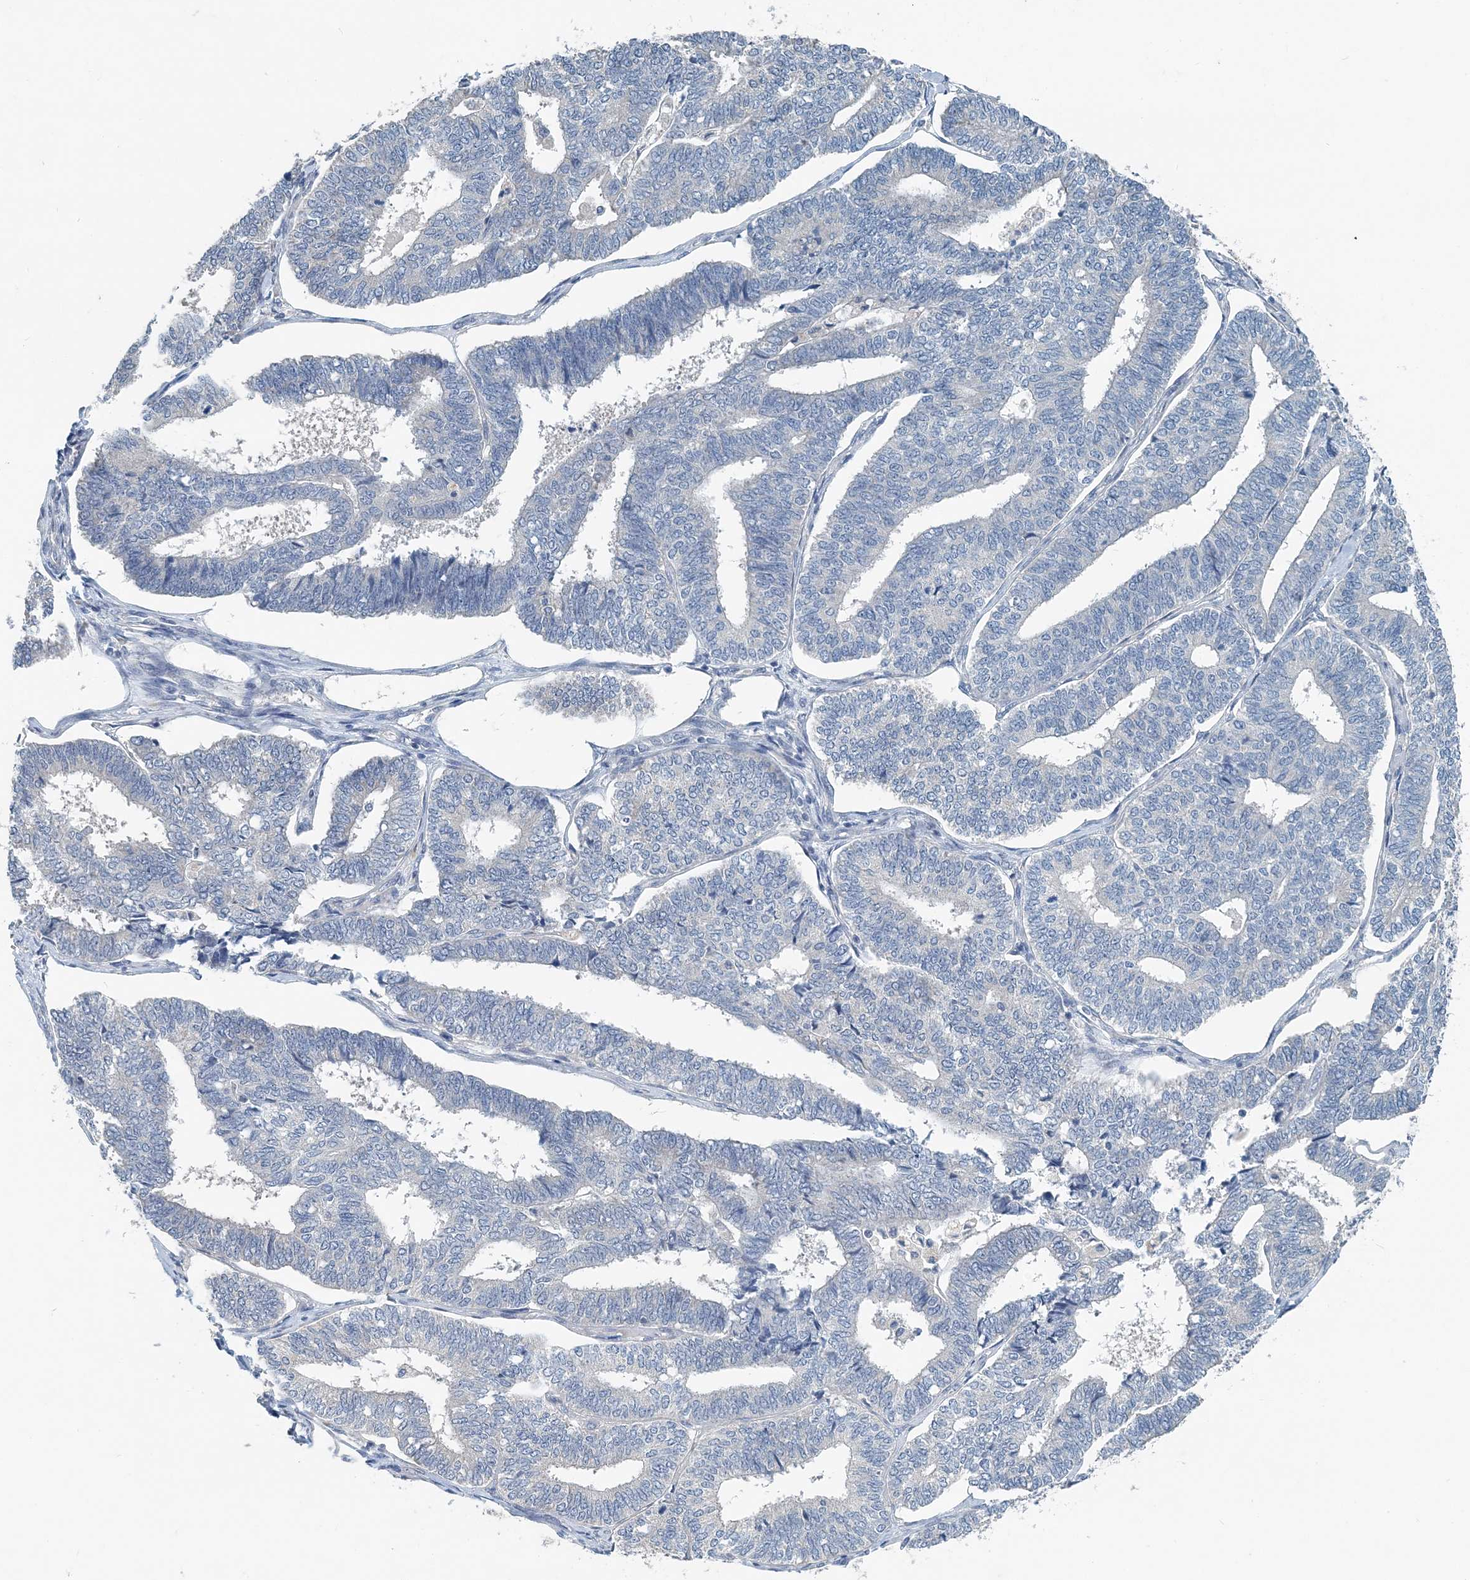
{"staining": {"intensity": "negative", "quantity": "none", "location": "none"}, "tissue": "endometrial cancer", "cell_type": "Tumor cells", "image_type": "cancer", "snomed": [{"axis": "morphology", "description": "Adenocarcinoma, NOS"}, {"axis": "topography", "description": "Endometrium"}], "caption": "Human endometrial cancer stained for a protein using IHC reveals no expression in tumor cells.", "gene": "EEF1A2", "patient": {"sex": "female", "age": 70}}